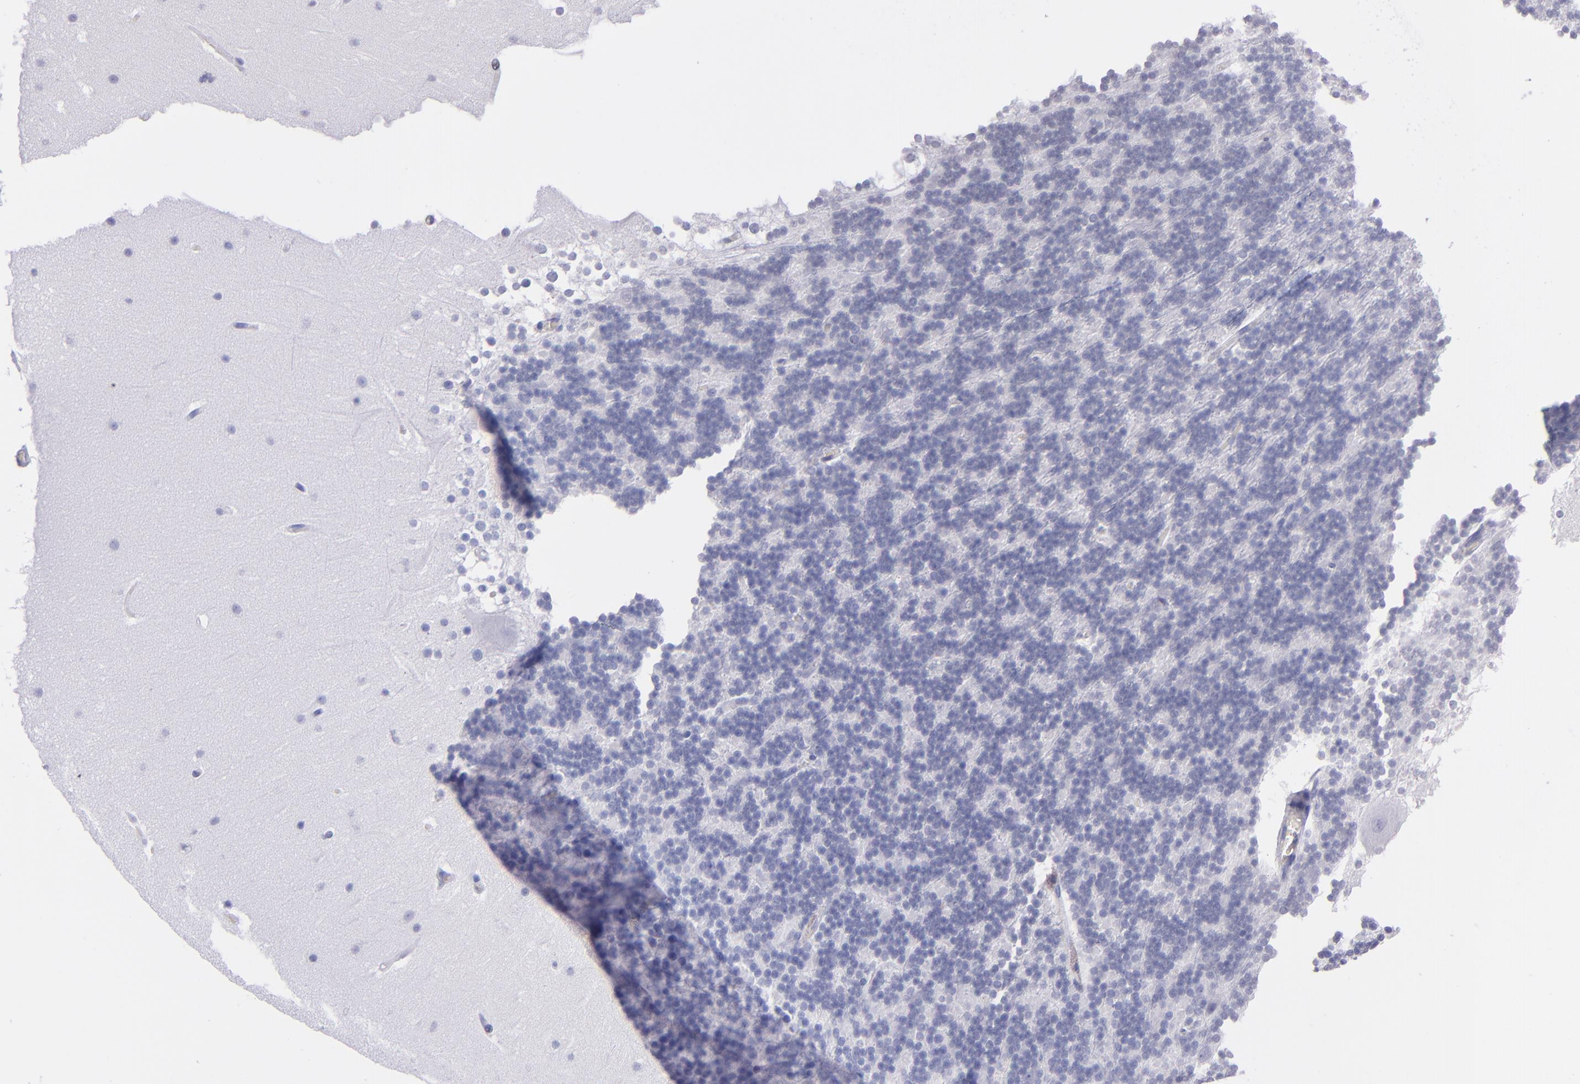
{"staining": {"intensity": "negative", "quantity": "none", "location": "none"}, "tissue": "cerebellum", "cell_type": "Cells in granular layer", "image_type": "normal", "snomed": [{"axis": "morphology", "description": "Normal tissue, NOS"}, {"axis": "topography", "description": "Cerebellum"}], "caption": "There is no significant expression in cells in granular layer of cerebellum. The staining is performed using DAB brown chromogen with nuclei counter-stained in using hematoxylin.", "gene": "CR1", "patient": {"sex": "female", "age": 19}}